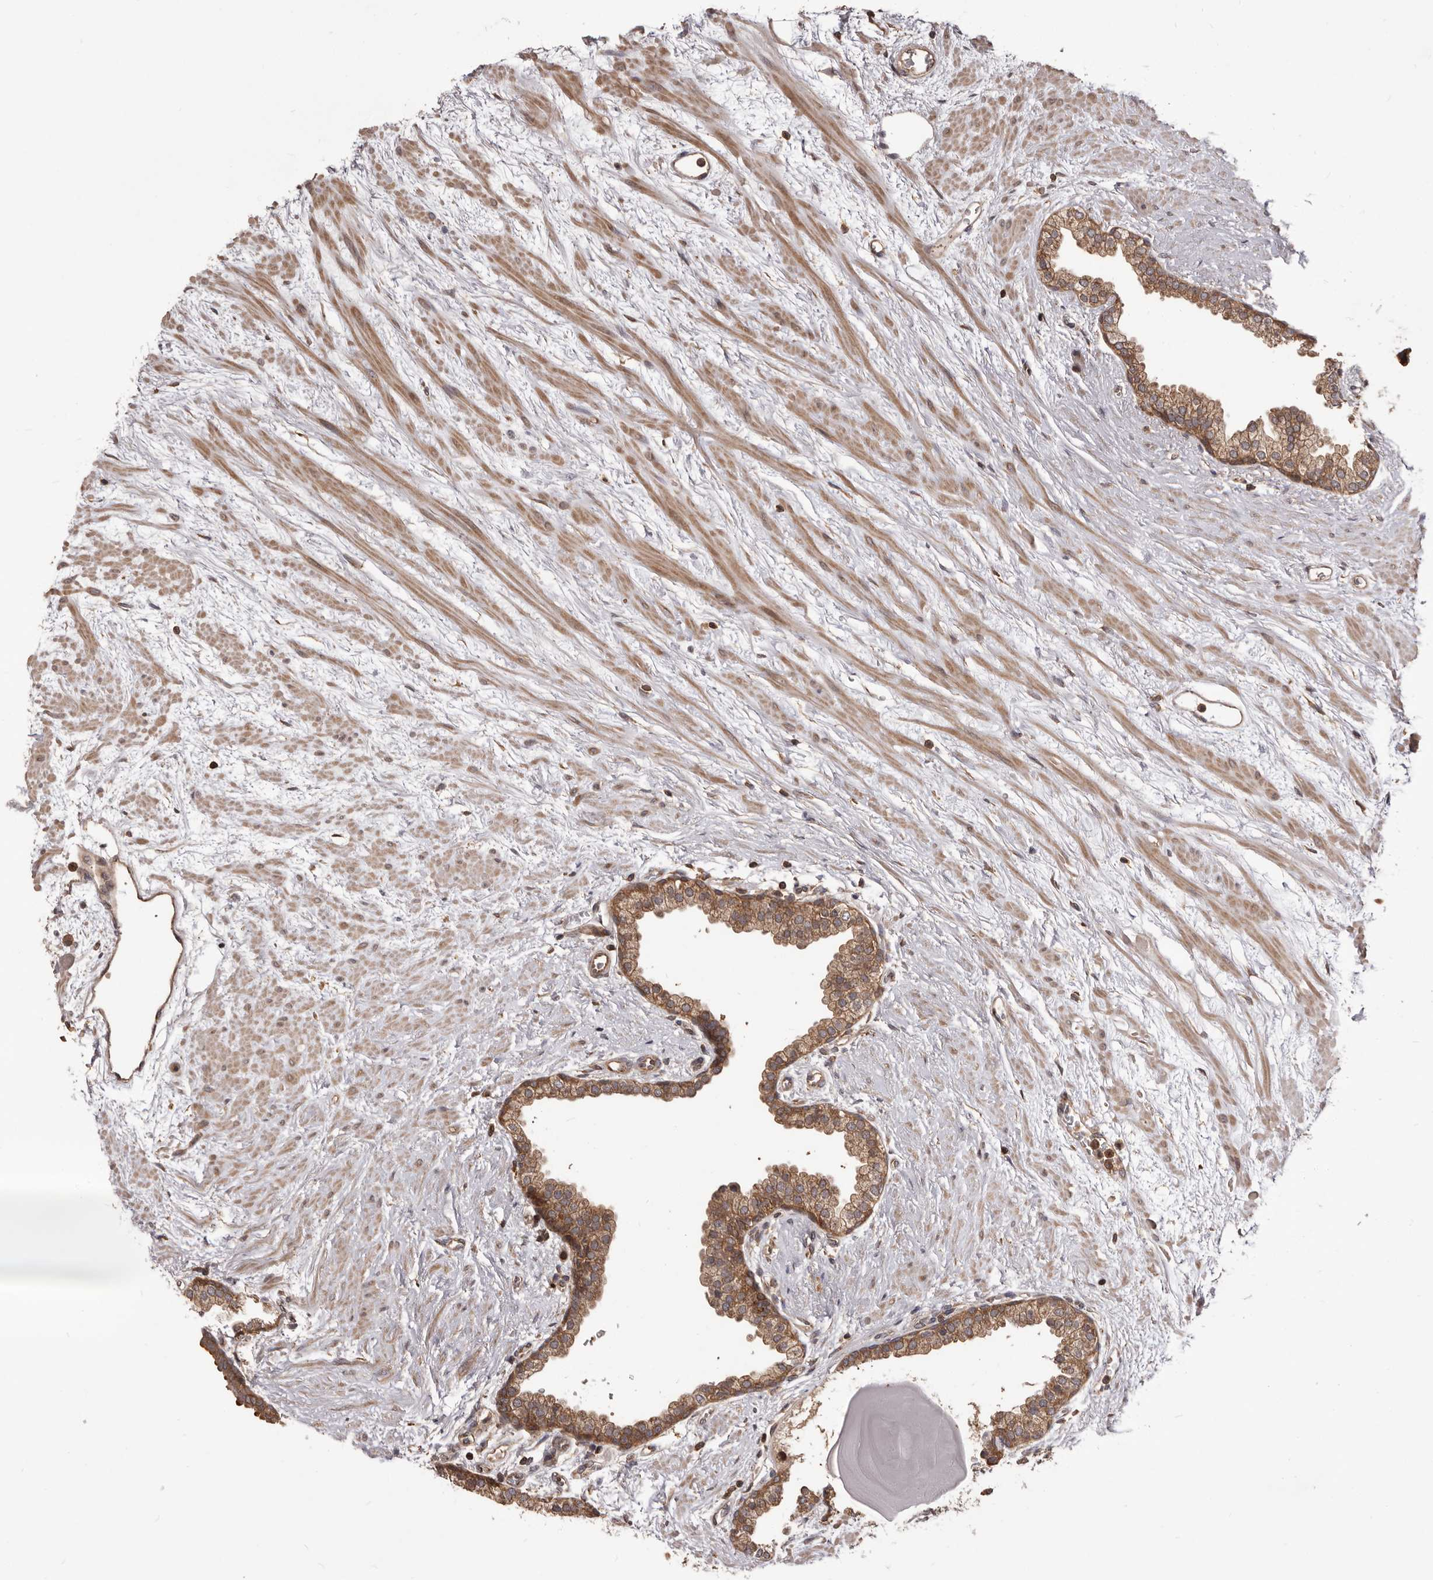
{"staining": {"intensity": "moderate", "quantity": ">75%", "location": "cytoplasmic/membranous"}, "tissue": "prostate", "cell_type": "Glandular cells", "image_type": "normal", "snomed": [{"axis": "morphology", "description": "Normal tissue, NOS"}, {"axis": "topography", "description": "Prostate"}], "caption": "Glandular cells show medium levels of moderate cytoplasmic/membranous expression in approximately >75% of cells in unremarkable human prostate.", "gene": "HBS1L", "patient": {"sex": "male", "age": 48}}